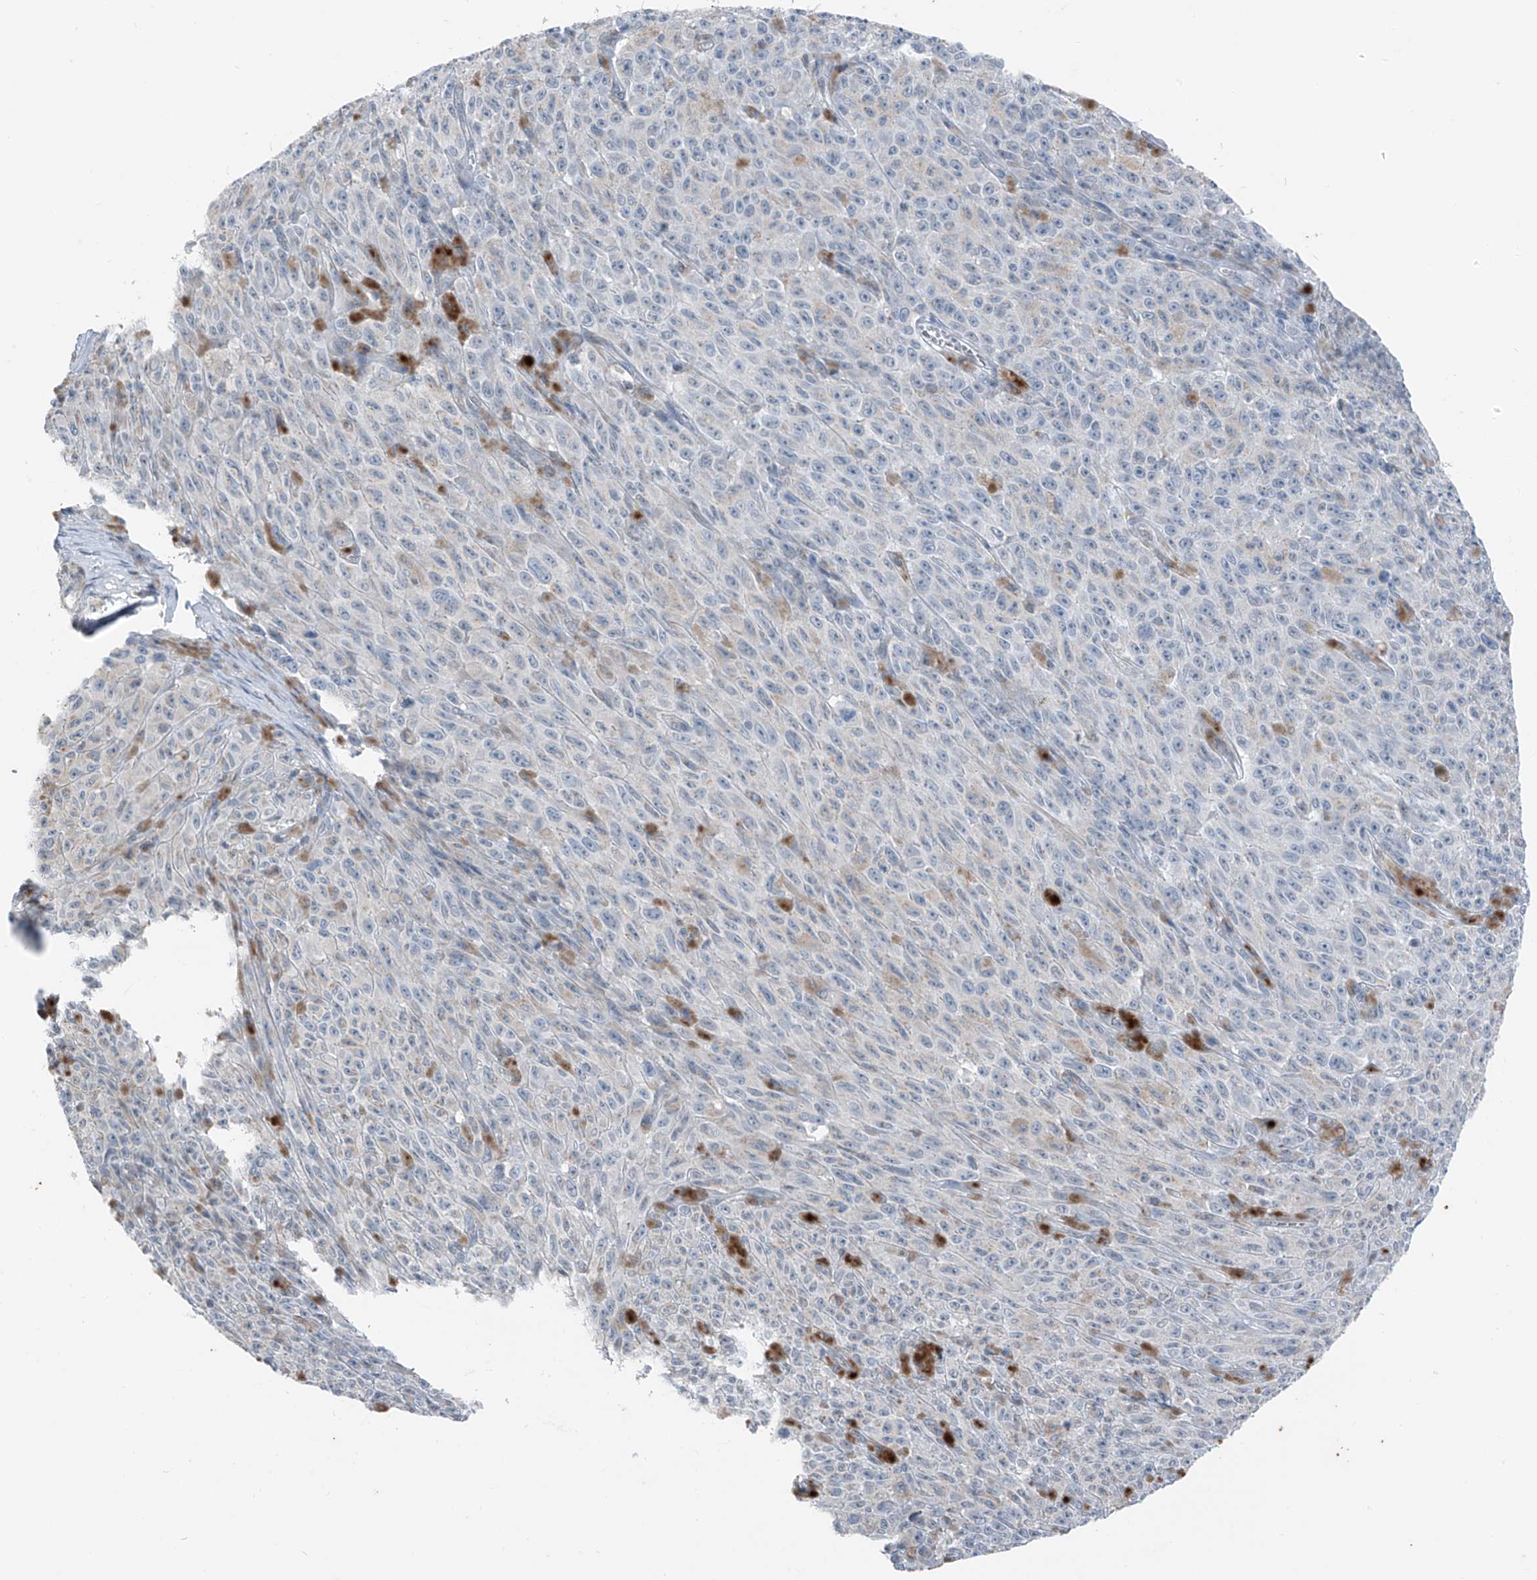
{"staining": {"intensity": "negative", "quantity": "none", "location": "none"}, "tissue": "melanoma", "cell_type": "Tumor cells", "image_type": "cancer", "snomed": [{"axis": "morphology", "description": "Malignant melanoma, NOS"}, {"axis": "topography", "description": "Skin"}], "caption": "Photomicrograph shows no protein expression in tumor cells of melanoma tissue.", "gene": "DYRK1B", "patient": {"sex": "female", "age": 82}}